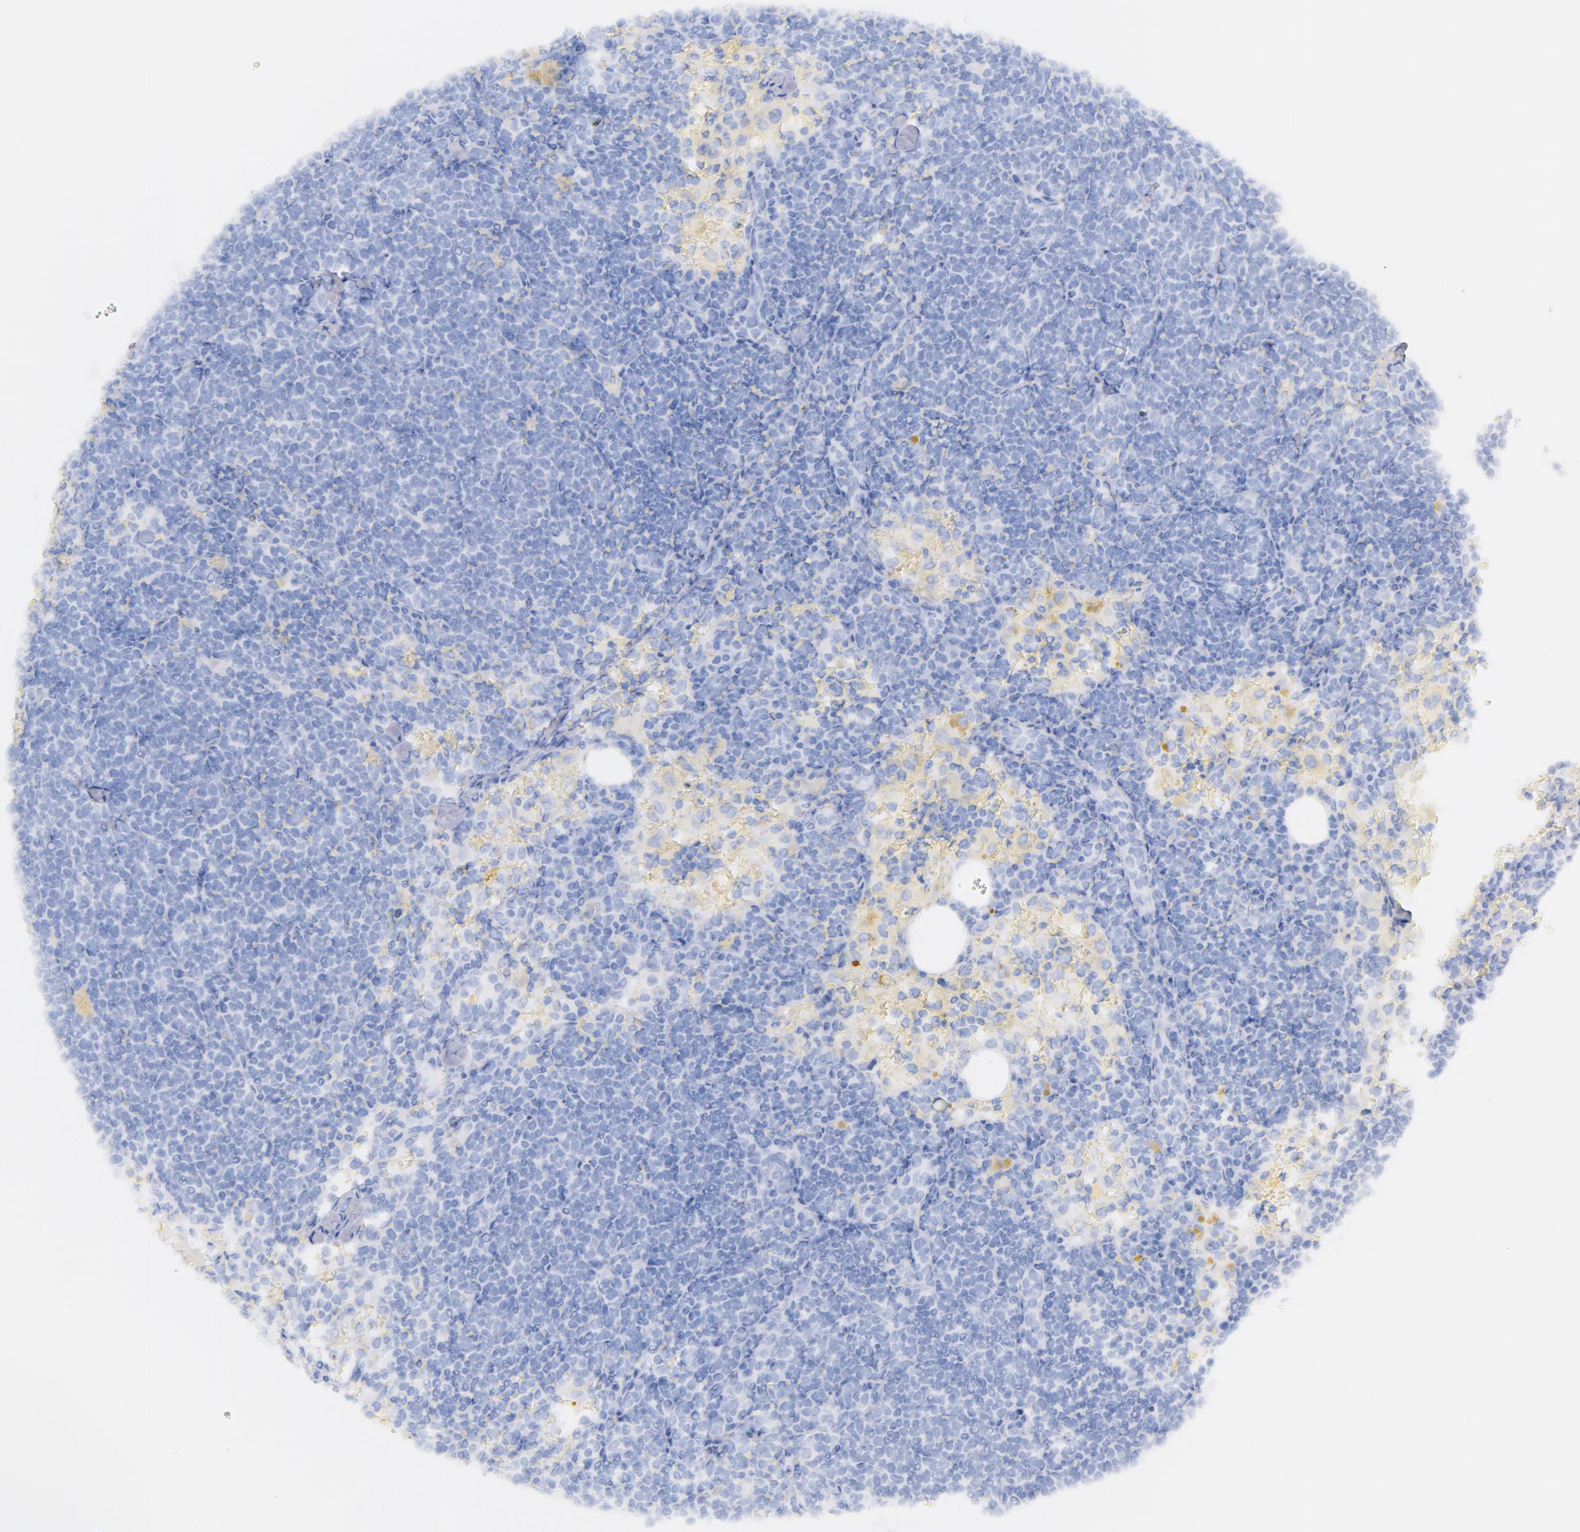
{"staining": {"intensity": "negative", "quantity": "none", "location": "none"}, "tissue": "lymphoma", "cell_type": "Tumor cells", "image_type": "cancer", "snomed": [{"axis": "morphology", "description": "Malignant lymphoma, non-Hodgkin's type, High grade"}, {"axis": "topography", "description": "Lymph node"}], "caption": "Tumor cells show no significant protein staining in high-grade malignant lymphoma, non-Hodgkin's type. (Stains: DAB (3,3'-diaminobenzidine) immunohistochemistry with hematoxylin counter stain, Microscopy: brightfield microscopy at high magnification).", "gene": "CD44", "patient": {"sex": "female", "age": 76}}